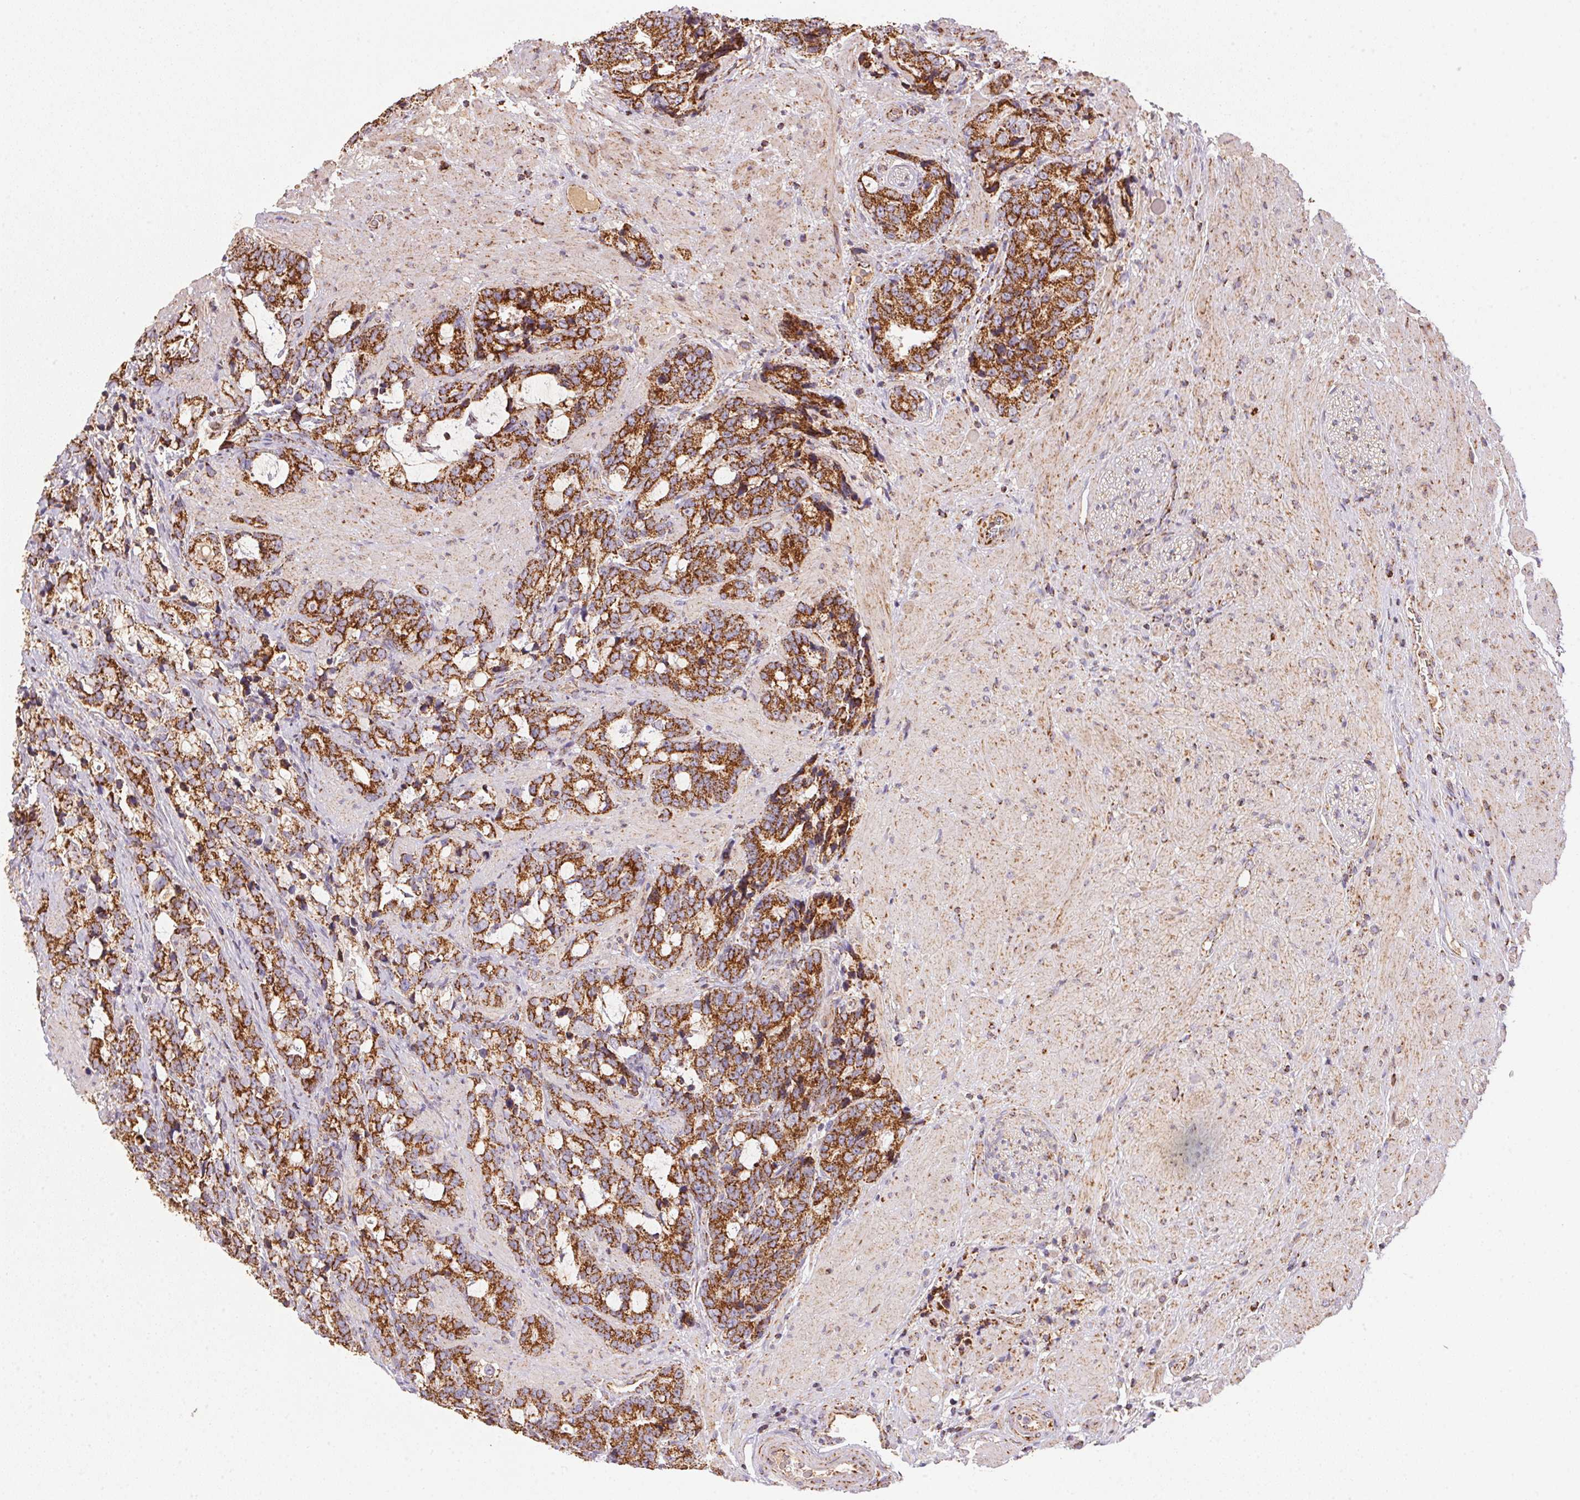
{"staining": {"intensity": "strong", "quantity": ">75%", "location": "cytoplasmic/membranous"}, "tissue": "prostate cancer", "cell_type": "Tumor cells", "image_type": "cancer", "snomed": [{"axis": "morphology", "description": "Adenocarcinoma, High grade"}, {"axis": "topography", "description": "Prostate"}], "caption": "About >75% of tumor cells in human prostate adenocarcinoma (high-grade) reveal strong cytoplasmic/membranous protein staining as visualized by brown immunohistochemical staining.", "gene": "NDUFS2", "patient": {"sex": "male", "age": 74}}